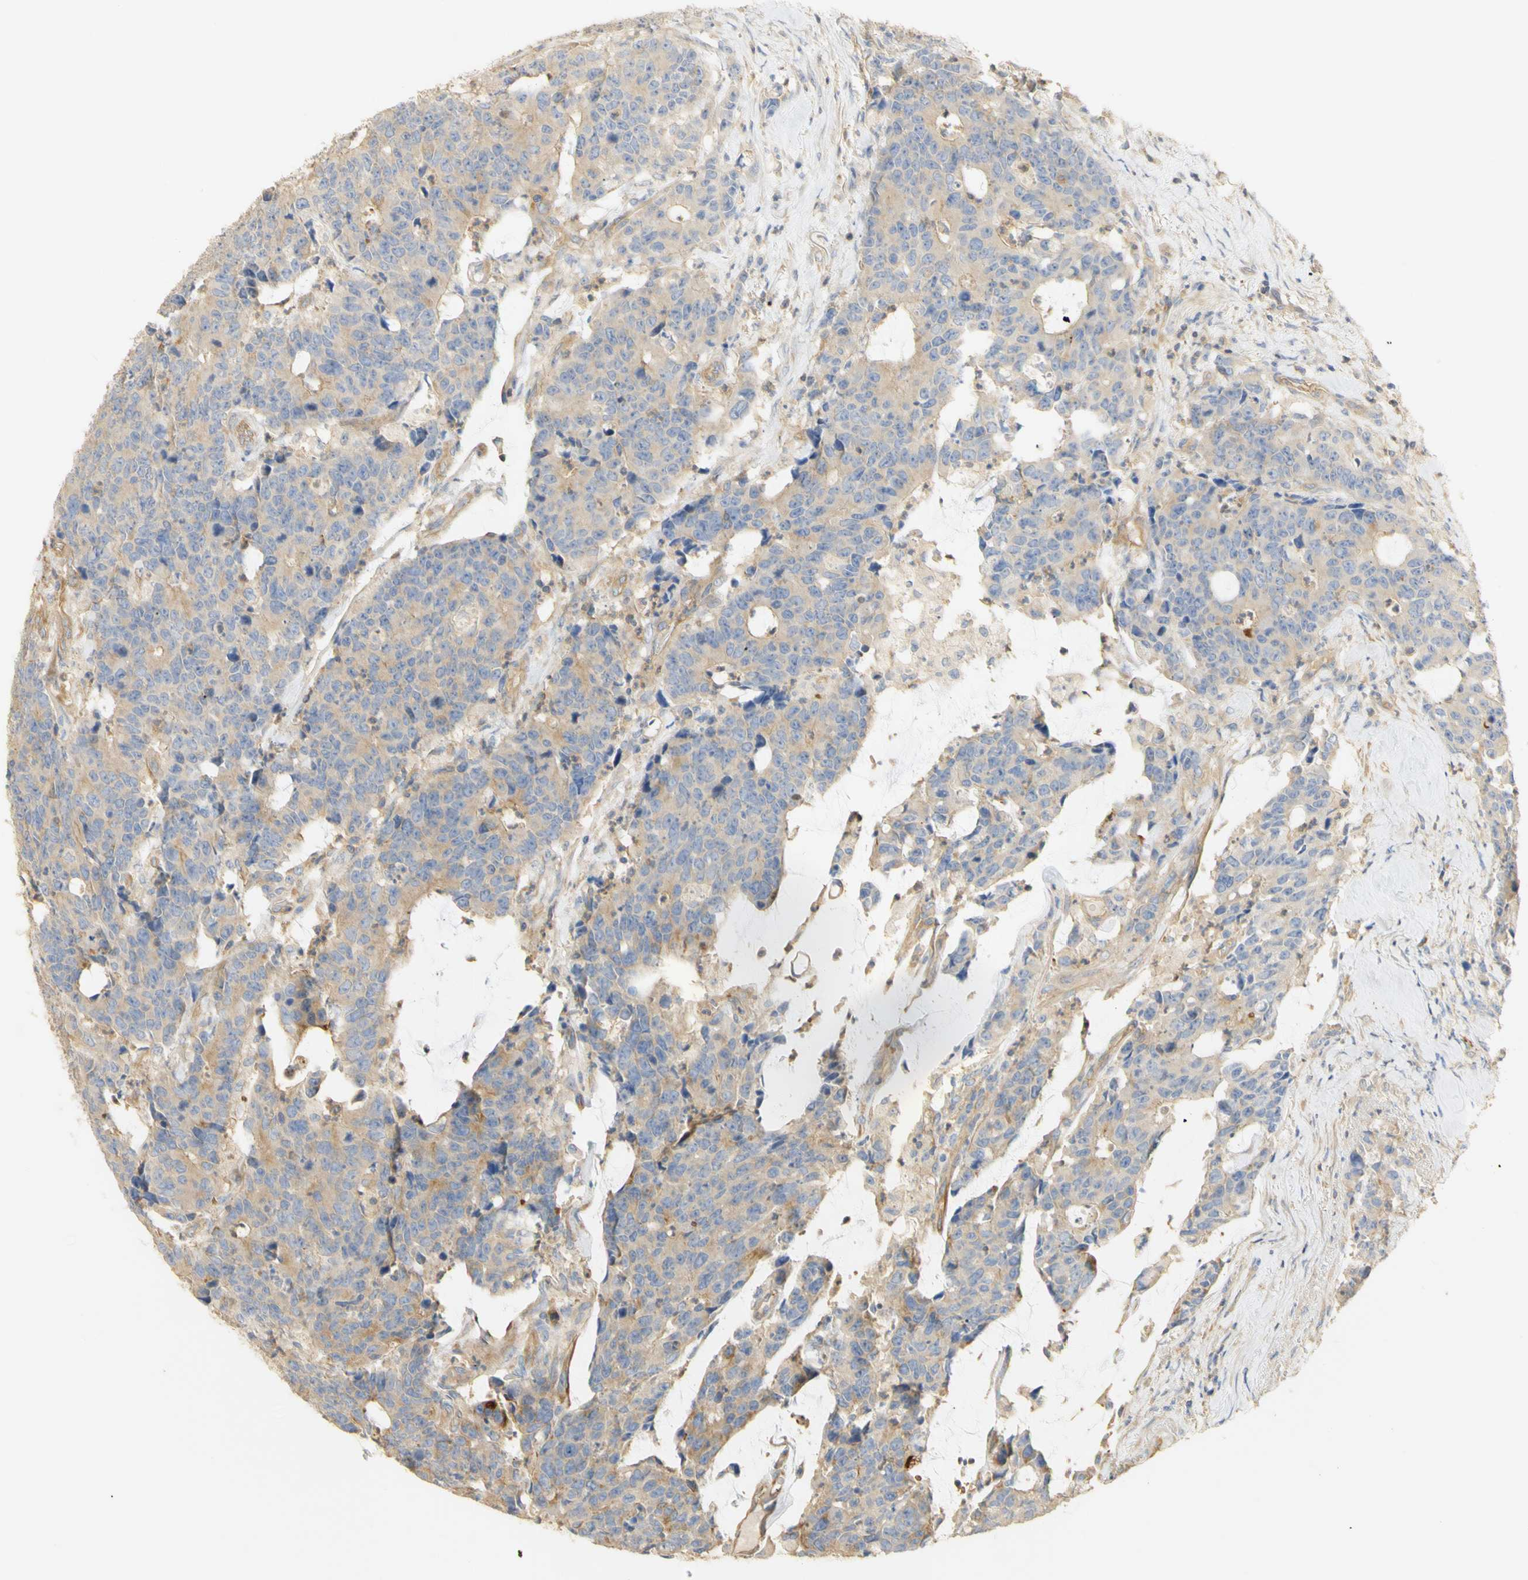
{"staining": {"intensity": "moderate", "quantity": "<25%", "location": "cytoplasmic/membranous"}, "tissue": "colorectal cancer", "cell_type": "Tumor cells", "image_type": "cancer", "snomed": [{"axis": "morphology", "description": "Adenocarcinoma, NOS"}, {"axis": "topography", "description": "Colon"}], "caption": "Immunohistochemical staining of human colorectal cancer shows low levels of moderate cytoplasmic/membranous protein positivity in about <25% of tumor cells. (DAB = brown stain, brightfield microscopy at high magnification).", "gene": "KCNE4", "patient": {"sex": "female", "age": 86}}